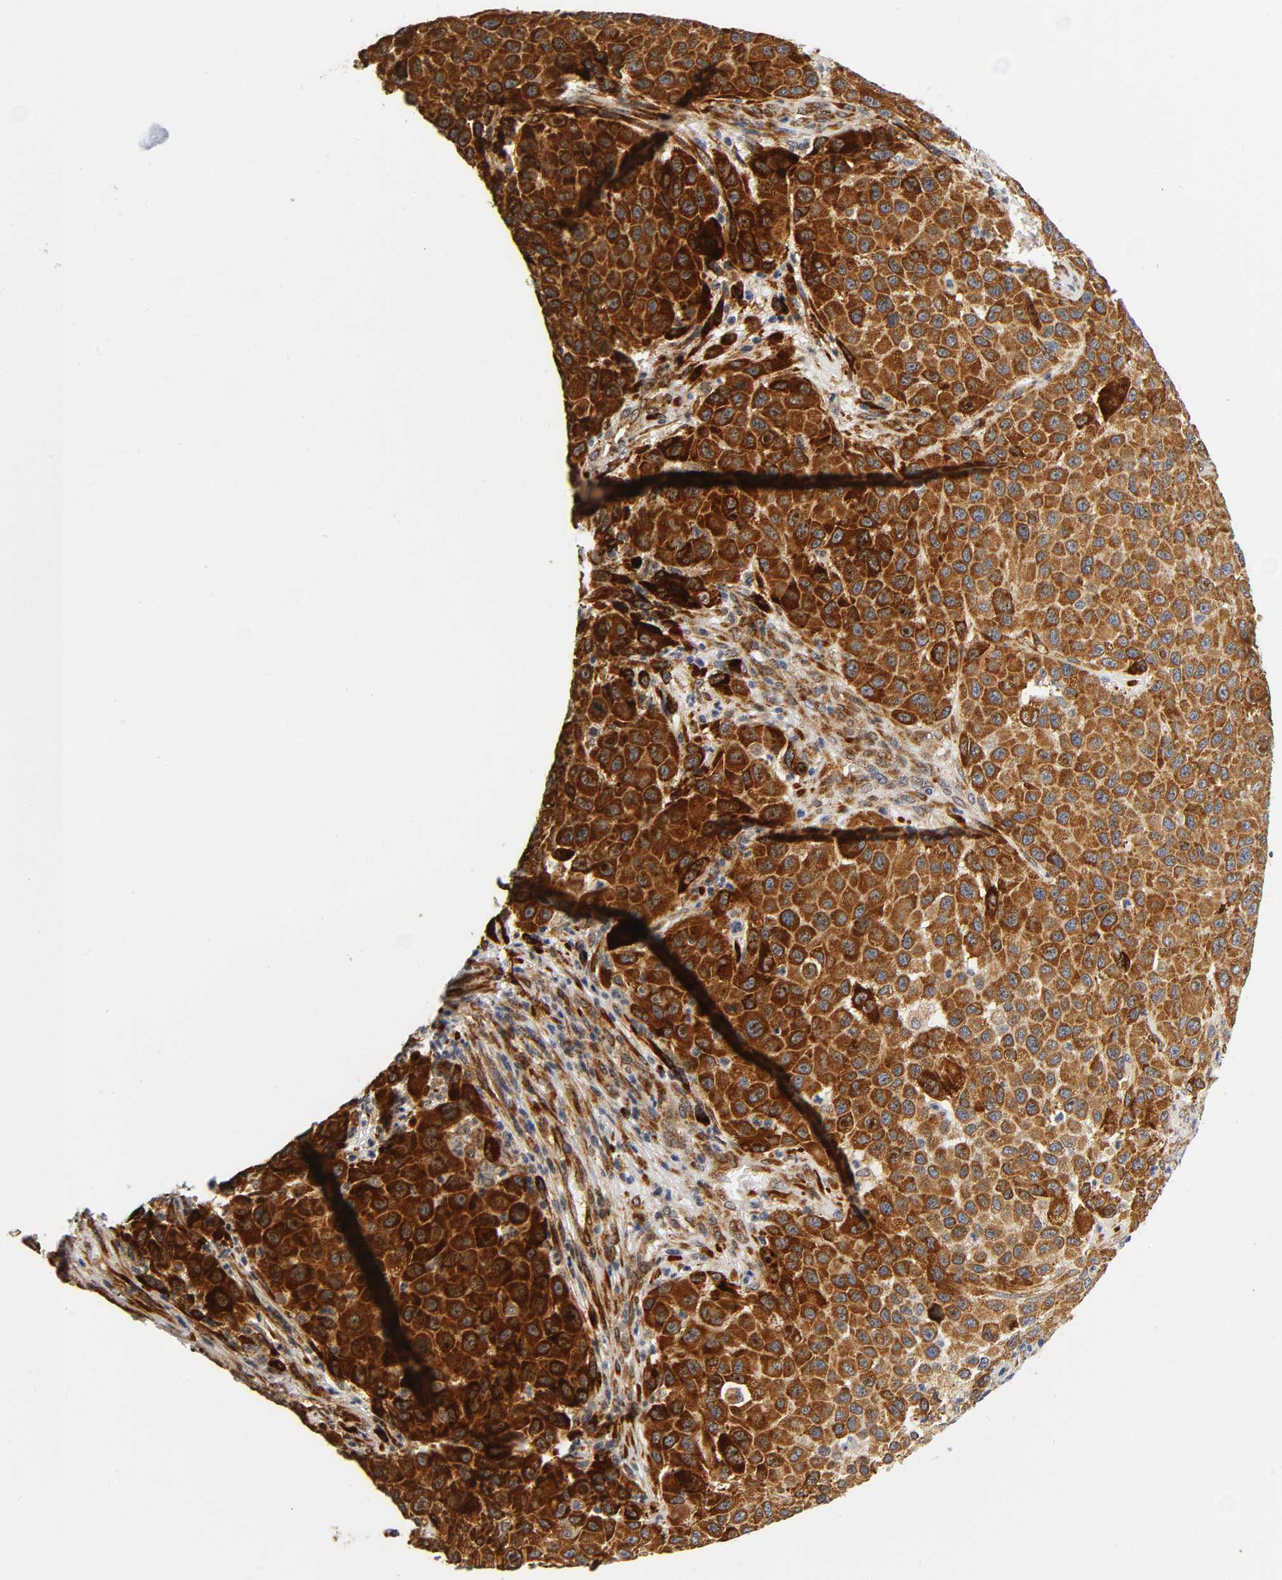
{"staining": {"intensity": "strong", "quantity": ">75%", "location": "cytoplasmic/membranous"}, "tissue": "melanoma", "cell_type": "Tumor cells", "image_type": "cancer", "snomed": [{"axis": "morphology", "description": "Malignant melanoma, Metastatic site"}, {"axis": "topography", "description": "Lymph node"}], "caption": "Melanoma tissue demonstrates strong cytoplasmic/membranous expression in about >75% of tumor cells, visualized by immunohistochemistry.", "gene": "SOS2", "patient": {"sex": "male", "age": 61}}